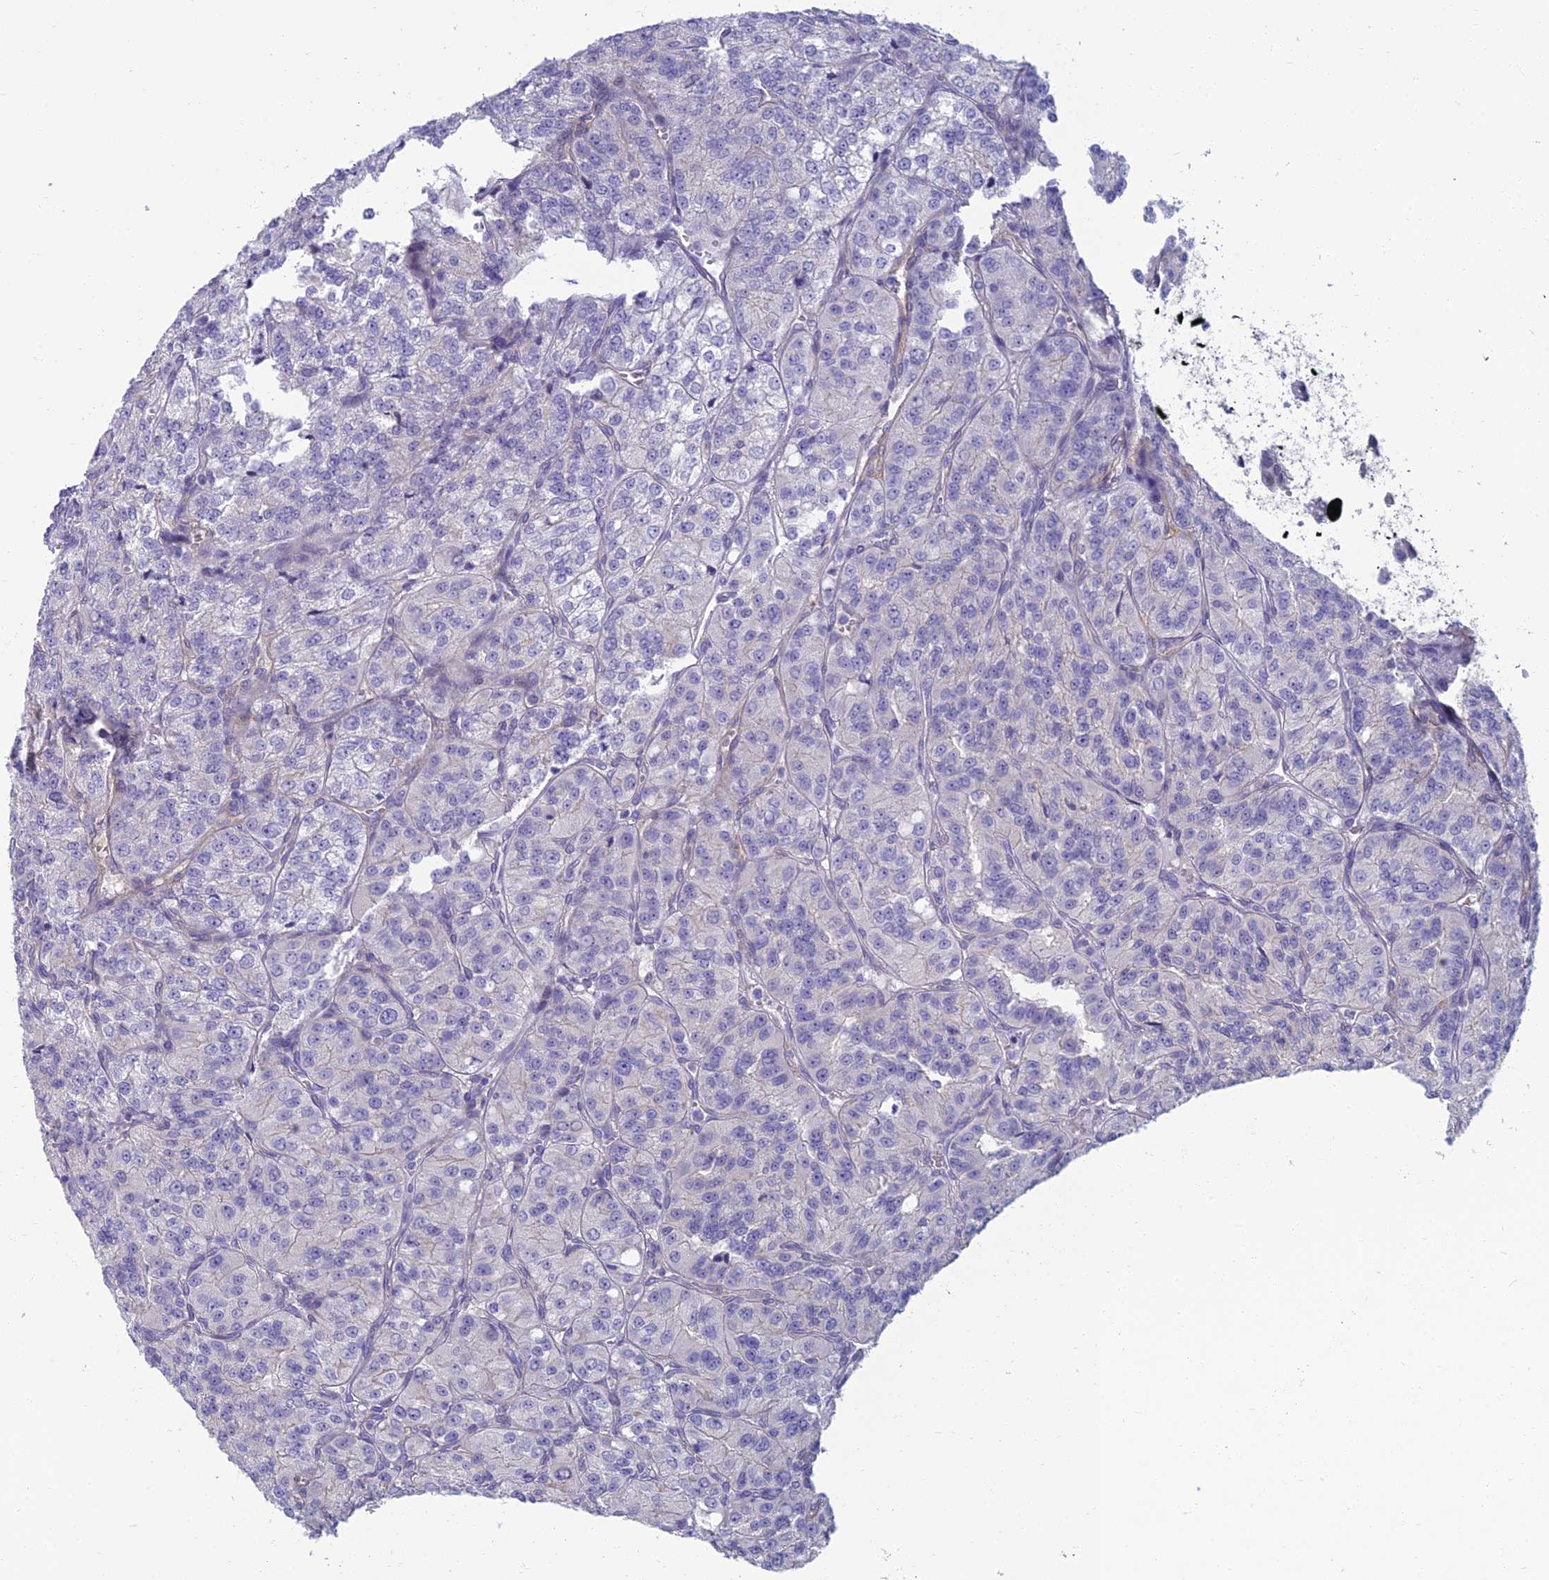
{"staining": {"intensity": "negative", "quantity": "none", "location": "none"}, "tissue": "renal cancer", "cell_type": "Tumor cells", "image_type": "cancer", "snomed": [{"axis": "morphology", "description": "Adenocarcinoma, NOS"}, {"axis": "topography", "description": "Kidney"}], "caption": "This is an immunohistochemistry histopathology image of renal adenocarcinoma. There is no expression in tumor cells.", "gene": "NEURL1", "patient": {"sex": "female", "age": 63}}